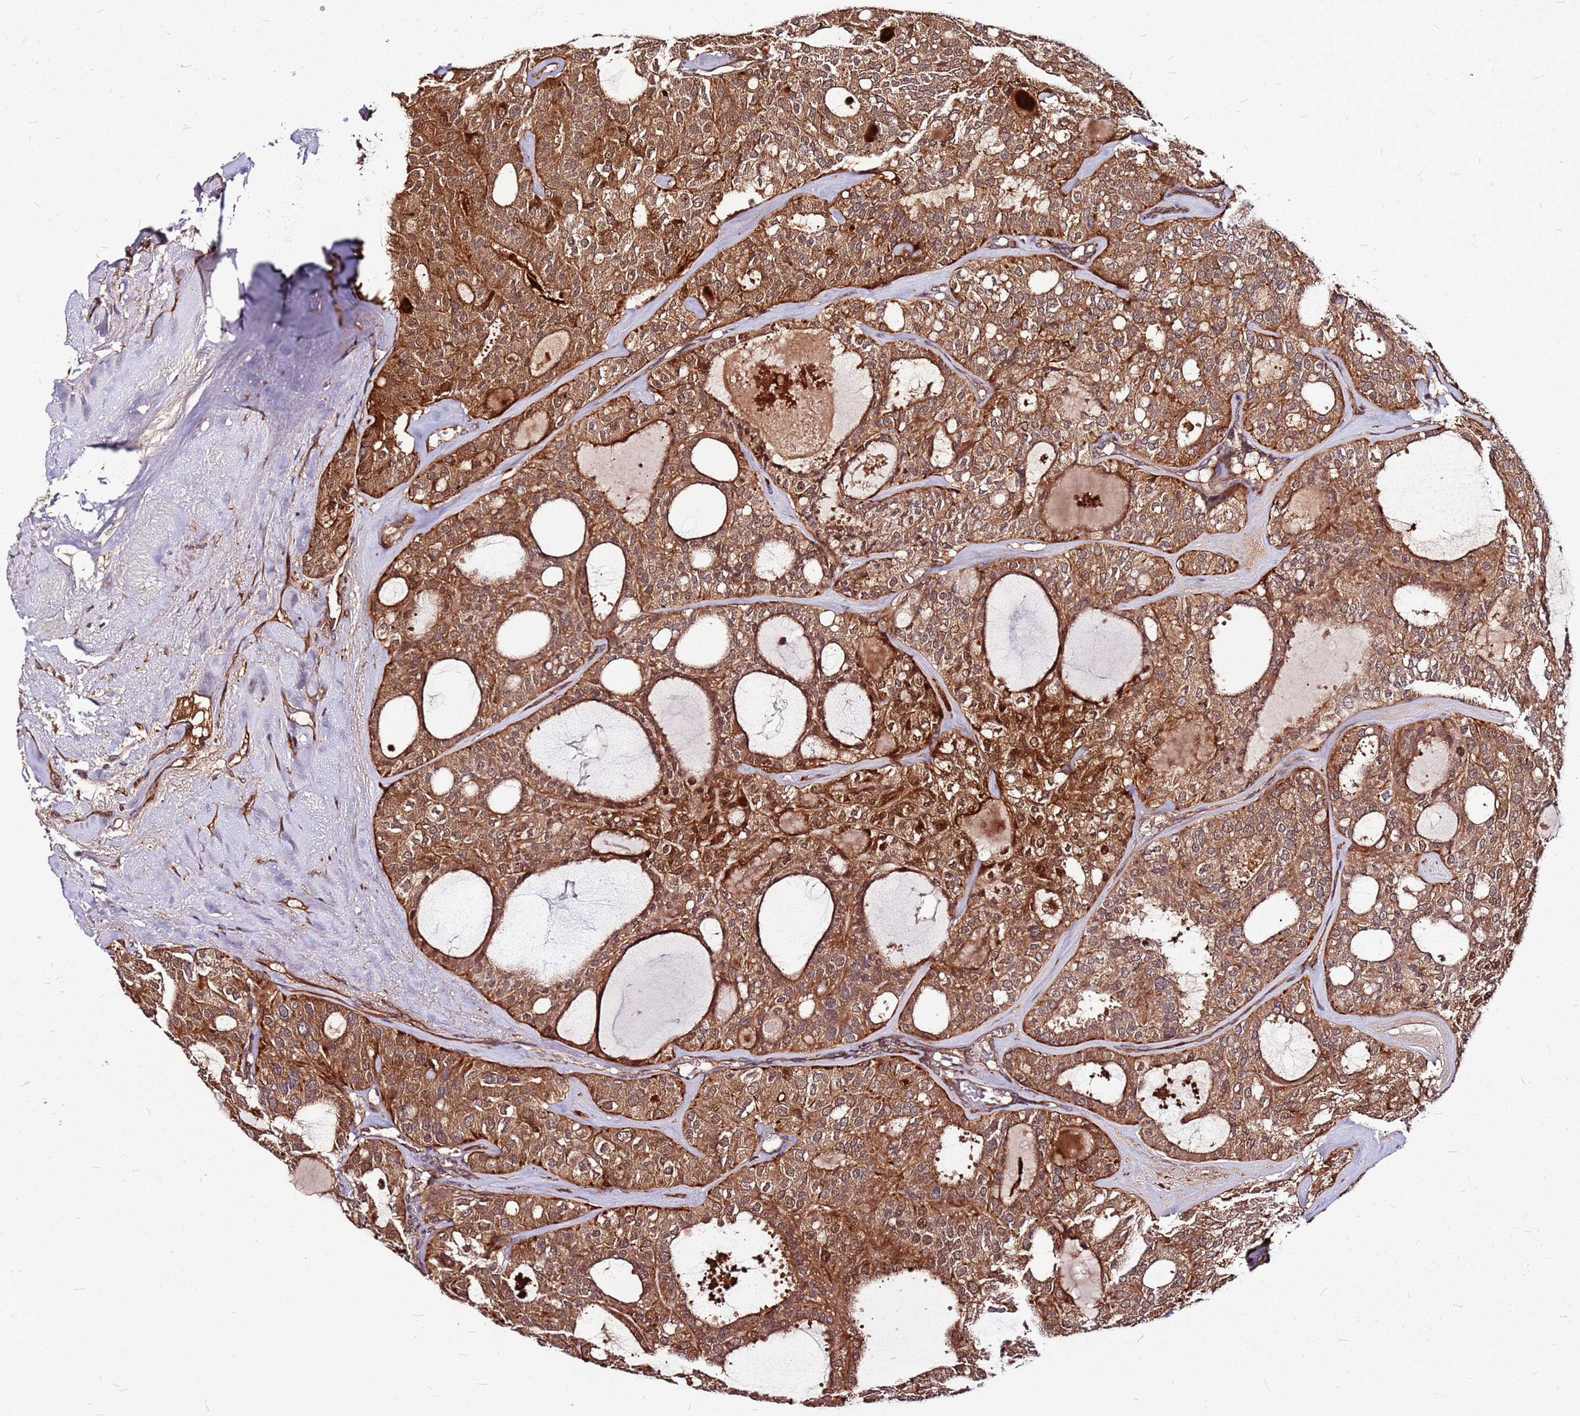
{"staining": {"intensity": "moderate", "quantity": ">75%", "location": "cytoplasmic/membranous,nuclear"}, "tissue": "thyroid cancer", "cell_type": "Tumor cells", "image_type": "cancer", "snomed": [{"axis": "morphology", "description": "Follicular adenoma carcinoma, NOS"}, {"axis": "topography", "description": "Thyroid gland"}], "caption": "Moderate cytoplasmic/membranous and nuclear expression for a protein is identified in about >75% of tumor cells of thyroid cancer using immunohistochemistry (IHC).", "gene": "LYPLAL1", "patient": {"sex": "male", "age": 75}}